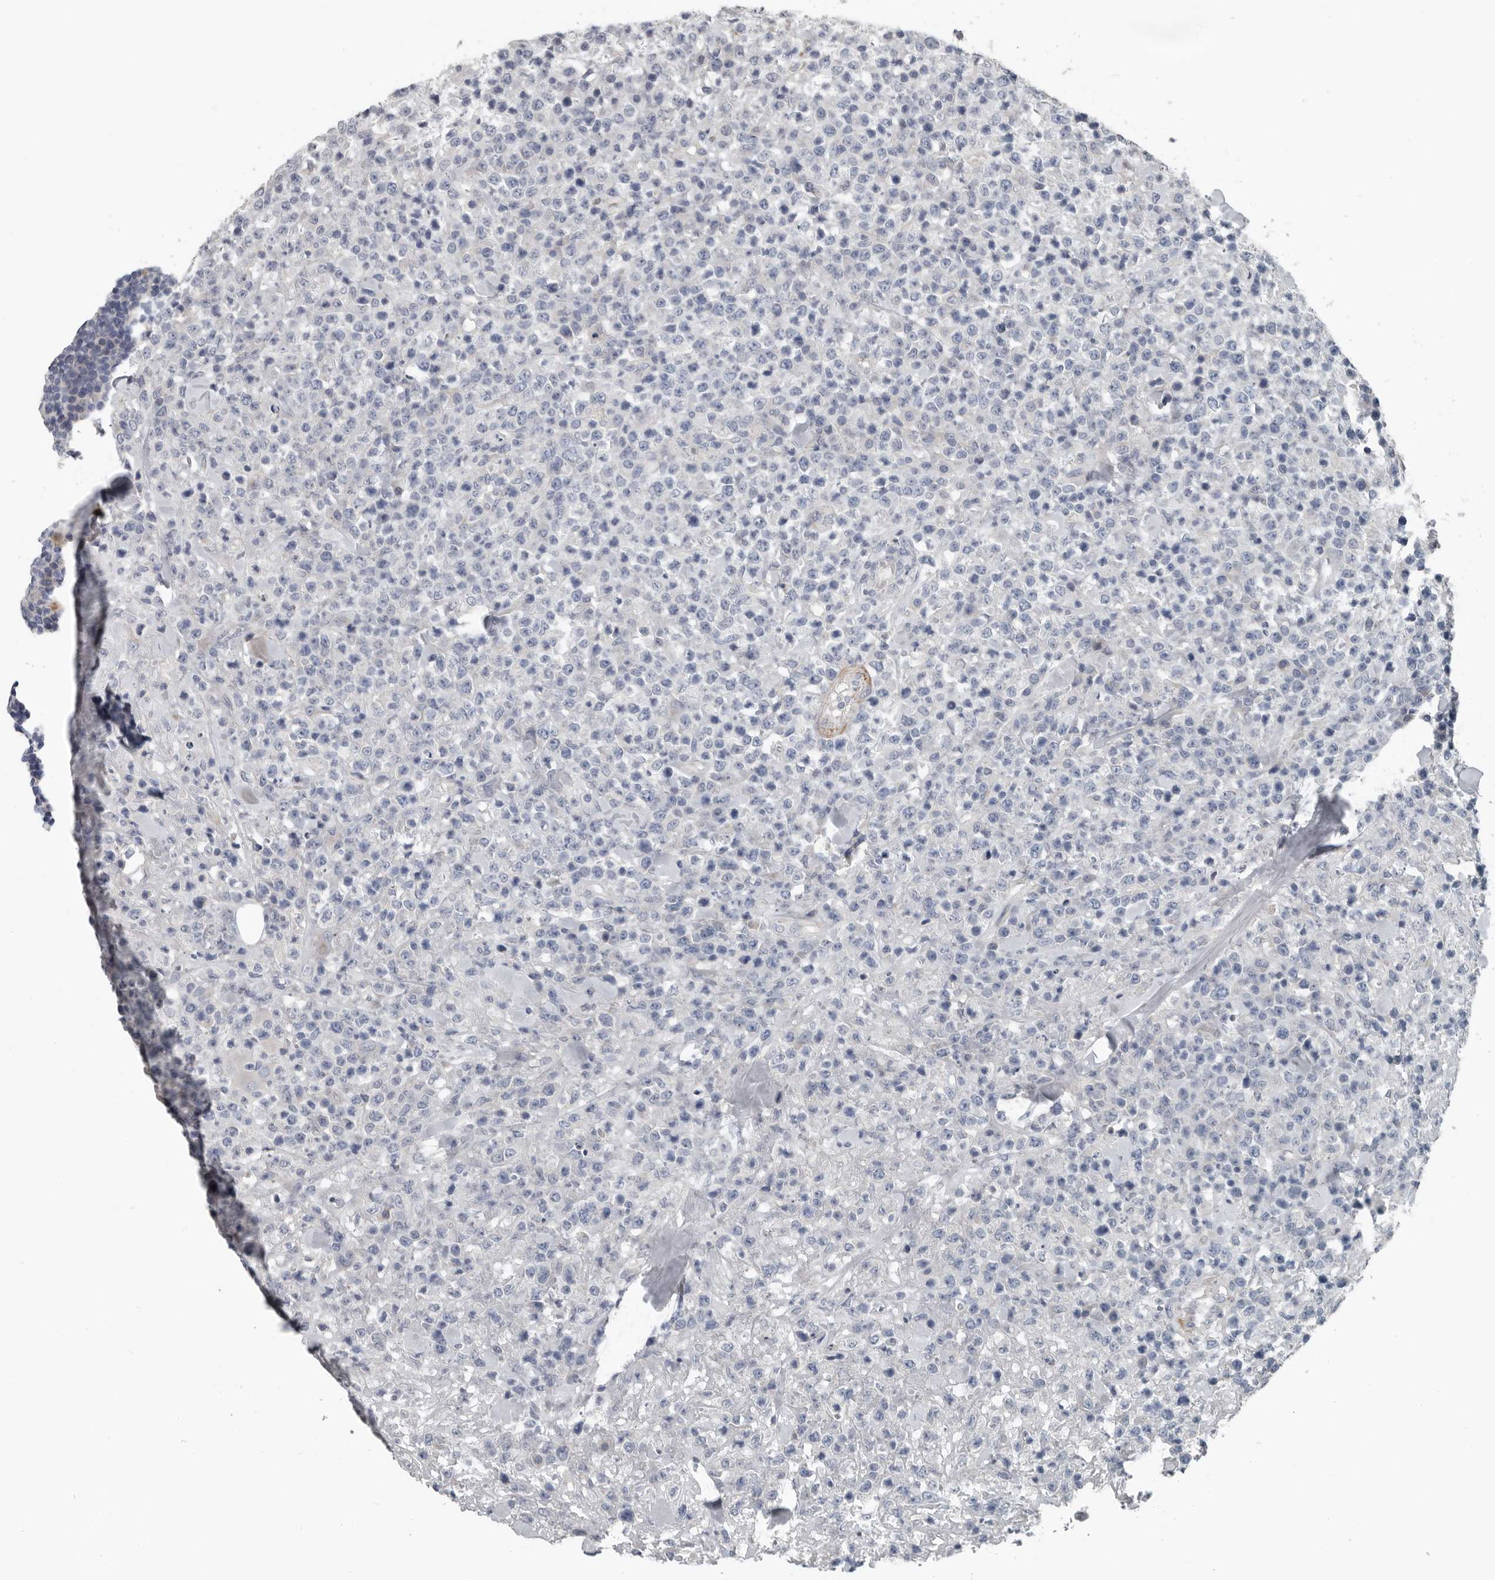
{"staining": {"intensity": "negative", "quantity": "none", "location": "none"}, "tissue": "lymphoma", "cell_type": "Tumor cells", "image_type": "cancer", "snomed": [{"axis": "morphology", "description": "Malignant lymphoma, non-Hodgkin's type, High grade"}, {"axis": "topography", "description": "Colon"}], "caption": "Immunohistochemistry (IHC) of human high-grade malignant lymphoma, non-Hodgkin's type exhibits no positivity in tumor cells.", "gene": "DPY19L4", "patient": {"sex": "female", "age": 53}}